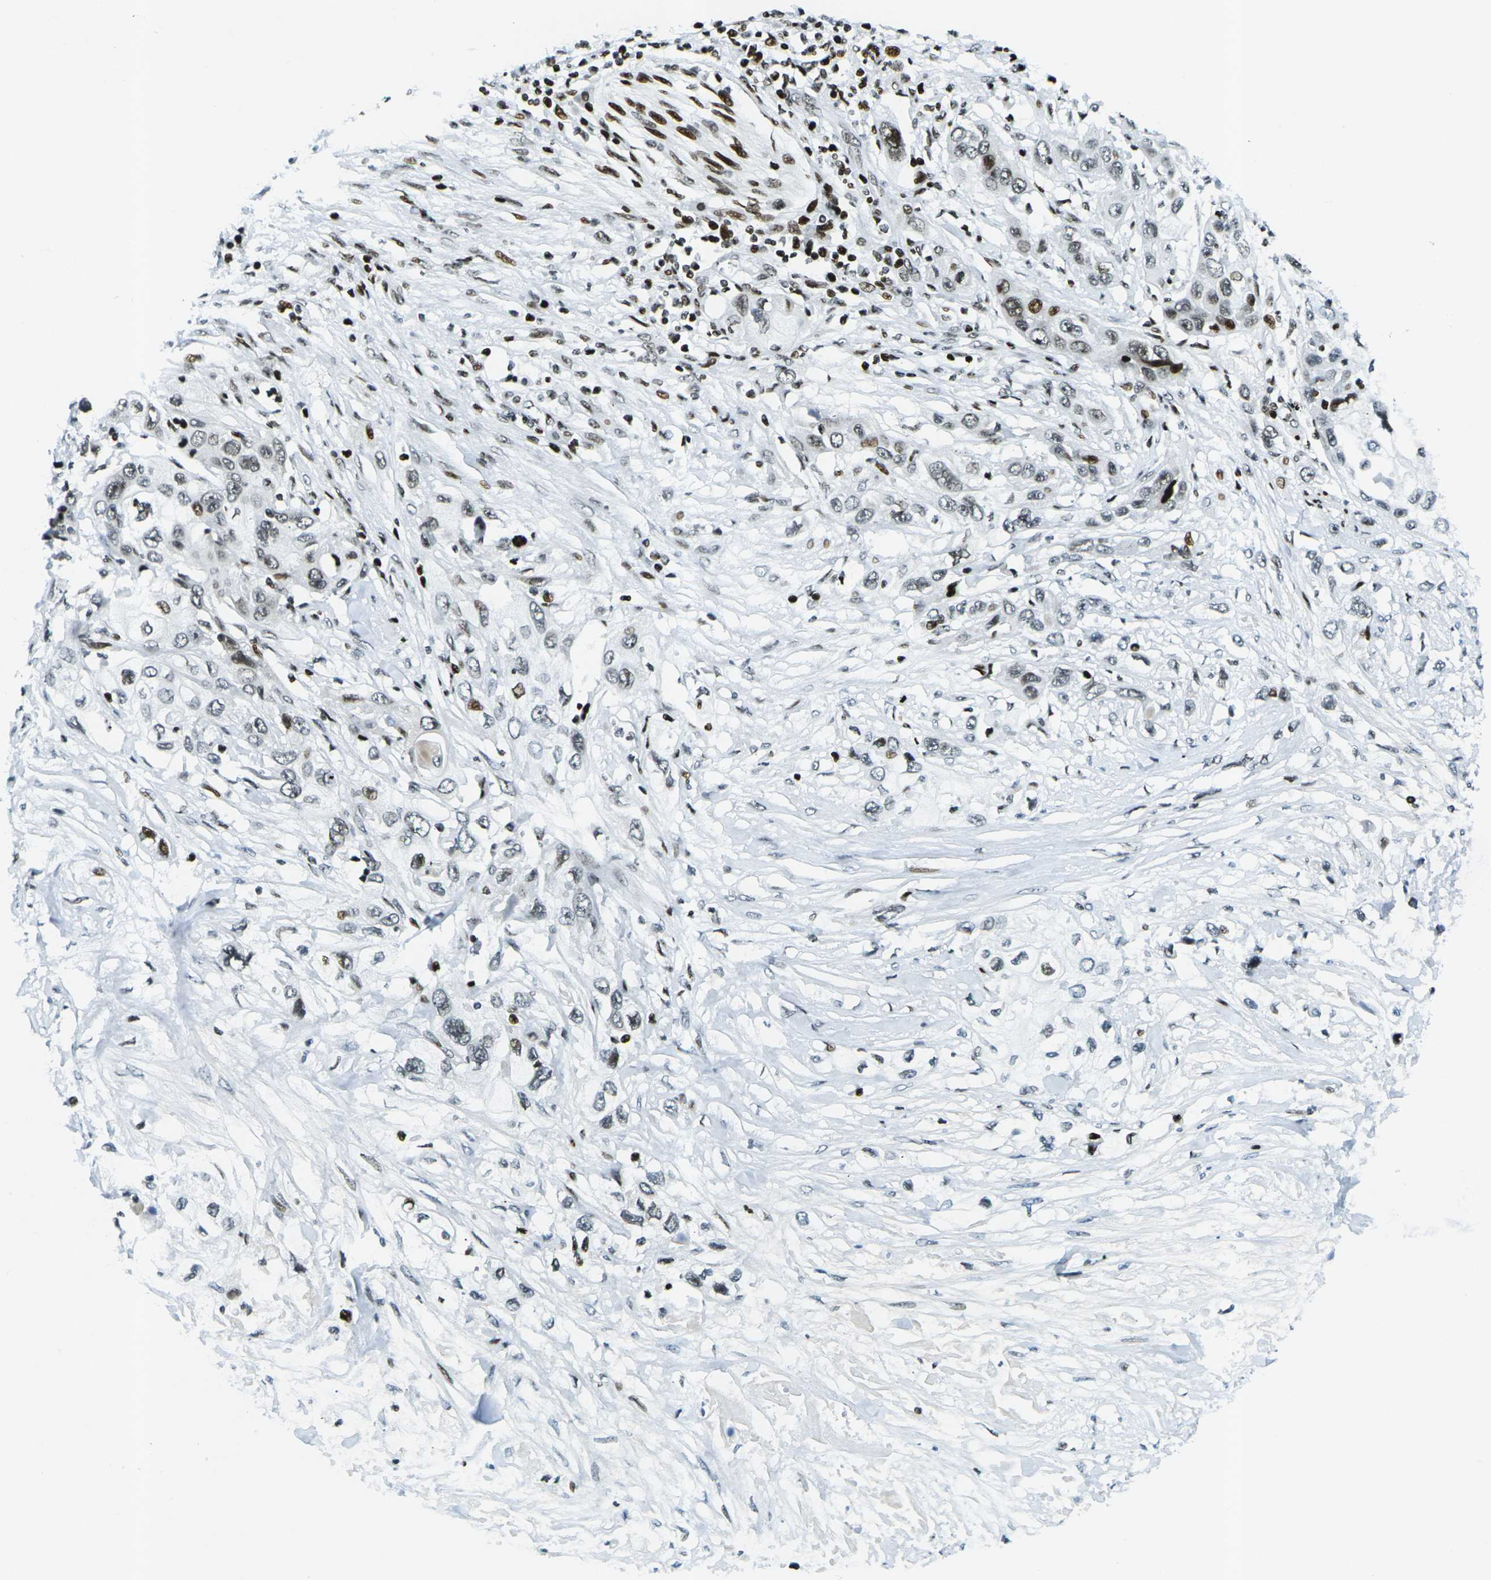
{"staining": {"intensity": "moderate", "quantity": "25%-75%", "location": "nuclear"}, "tissue": "pancreatic cancer", "cell_type": "Tumor cells", "image_type": "cancer", "snomed": [{"axis": "morphology", "description": "Adenocarcinoma, NOS"}, {"axis": "topography", "description": "Pancreas"}], "caption": "IHC of human pancreatic adenocarcinoma demonstrates medium levels of moderate nuclear staining in approximately 25%-75% of tumor cells. Using DAB (3,3'-diaminobenzidine) (brown) and hematoxylin (blue) stains, captured at high magnification using brightfield microscopy.", "gene": "H3-3A", "patient": {"sex": "female", "age": 70}}